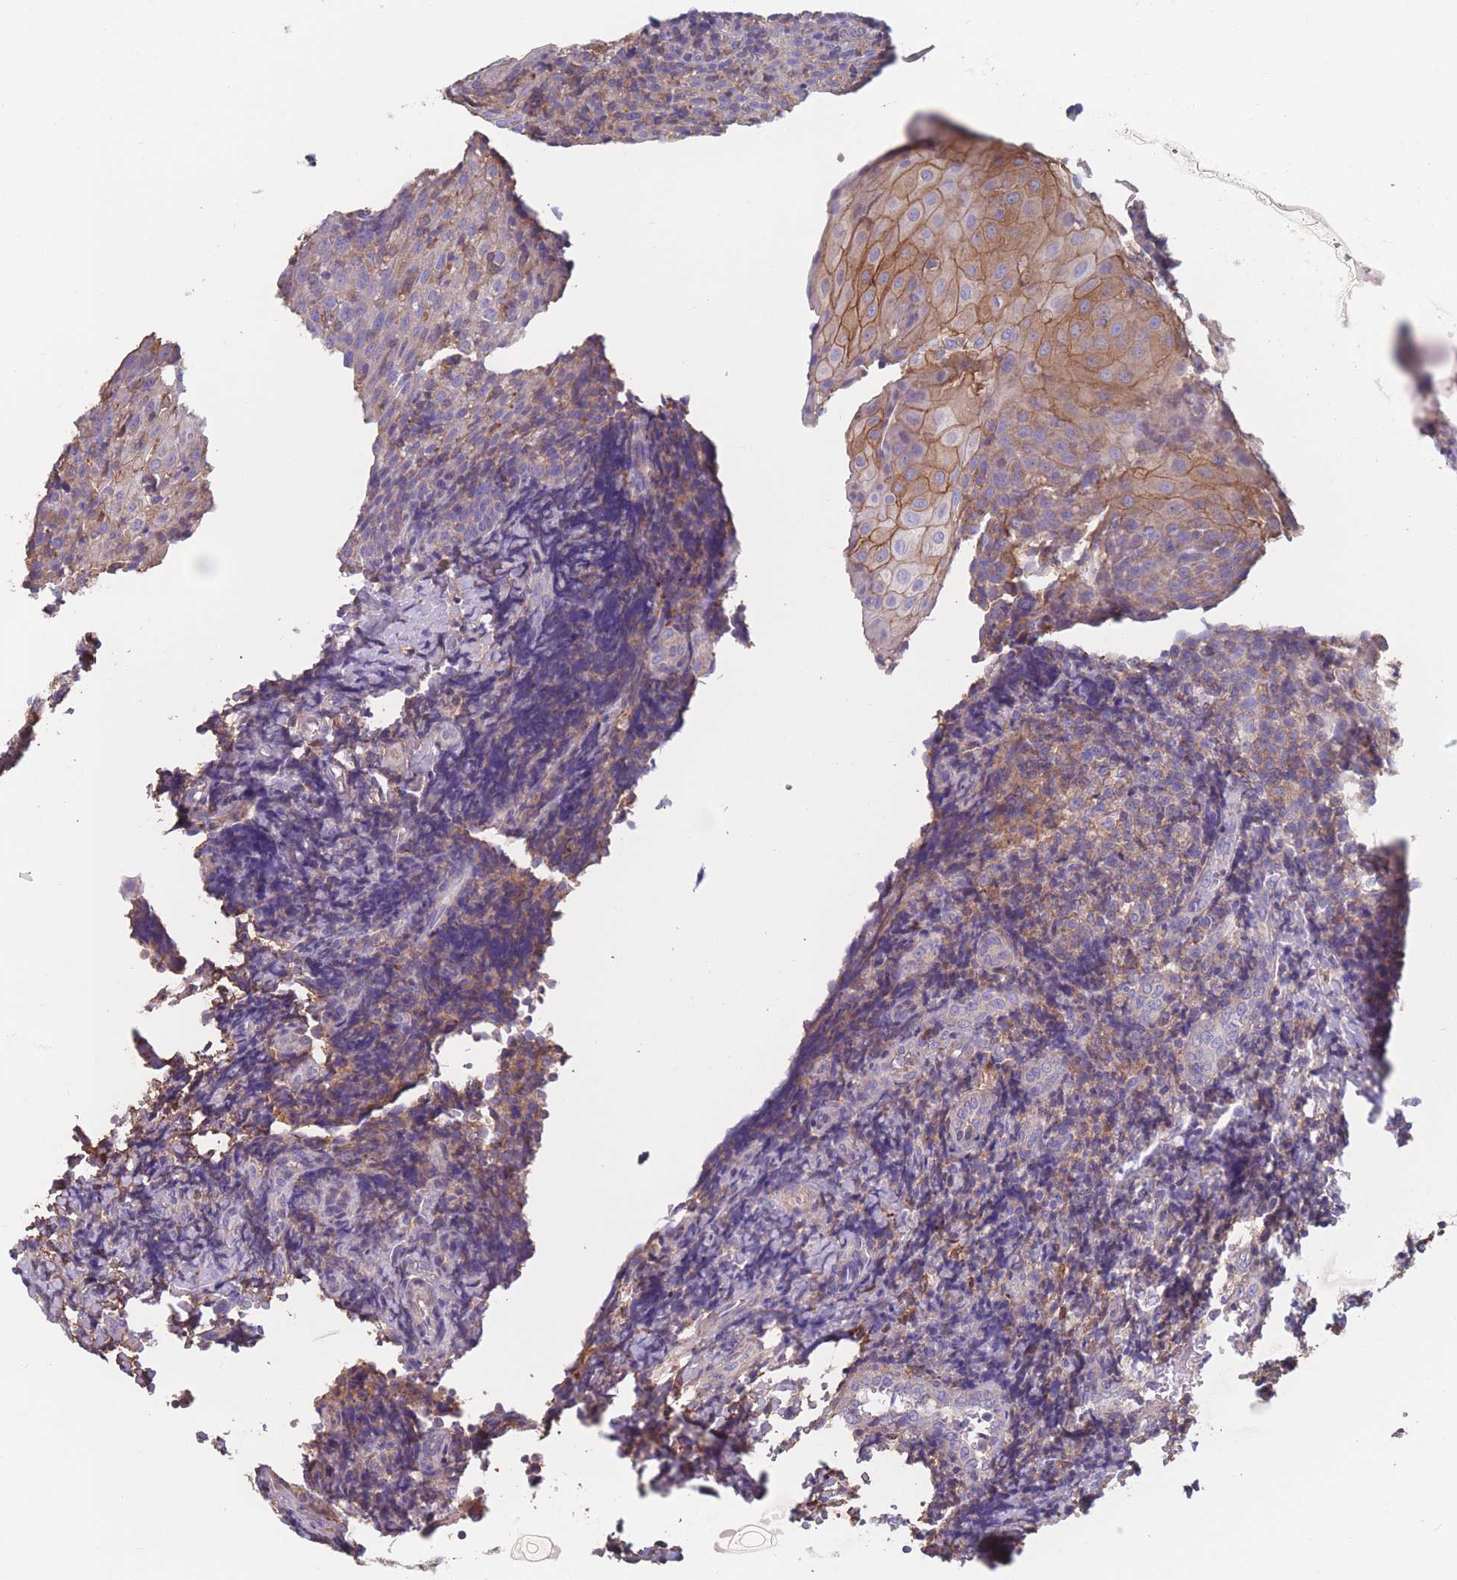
{"staining": {"intensity": "weak", "quantity": "25%-75%", "location": "cytoplasmic/membranous"}, "tissue": "tonsil", "cell_type": "Germinal center cells", "image_type": "normal", "snomed": [{"axis": "morphology", "description": "Normal tissue, NOS"}, {"axis": "topography", "description": "Tonsil"}], "caption": "IHC micrograph of unremarkable human tonsil stained for a protein (brown), which reveals low levels of weak cytoplasmic/membranous staining in about 25%-75% of germinal center cells.", "gene": "ADH1A", "patient": {"sex": "female", "age": 19}}